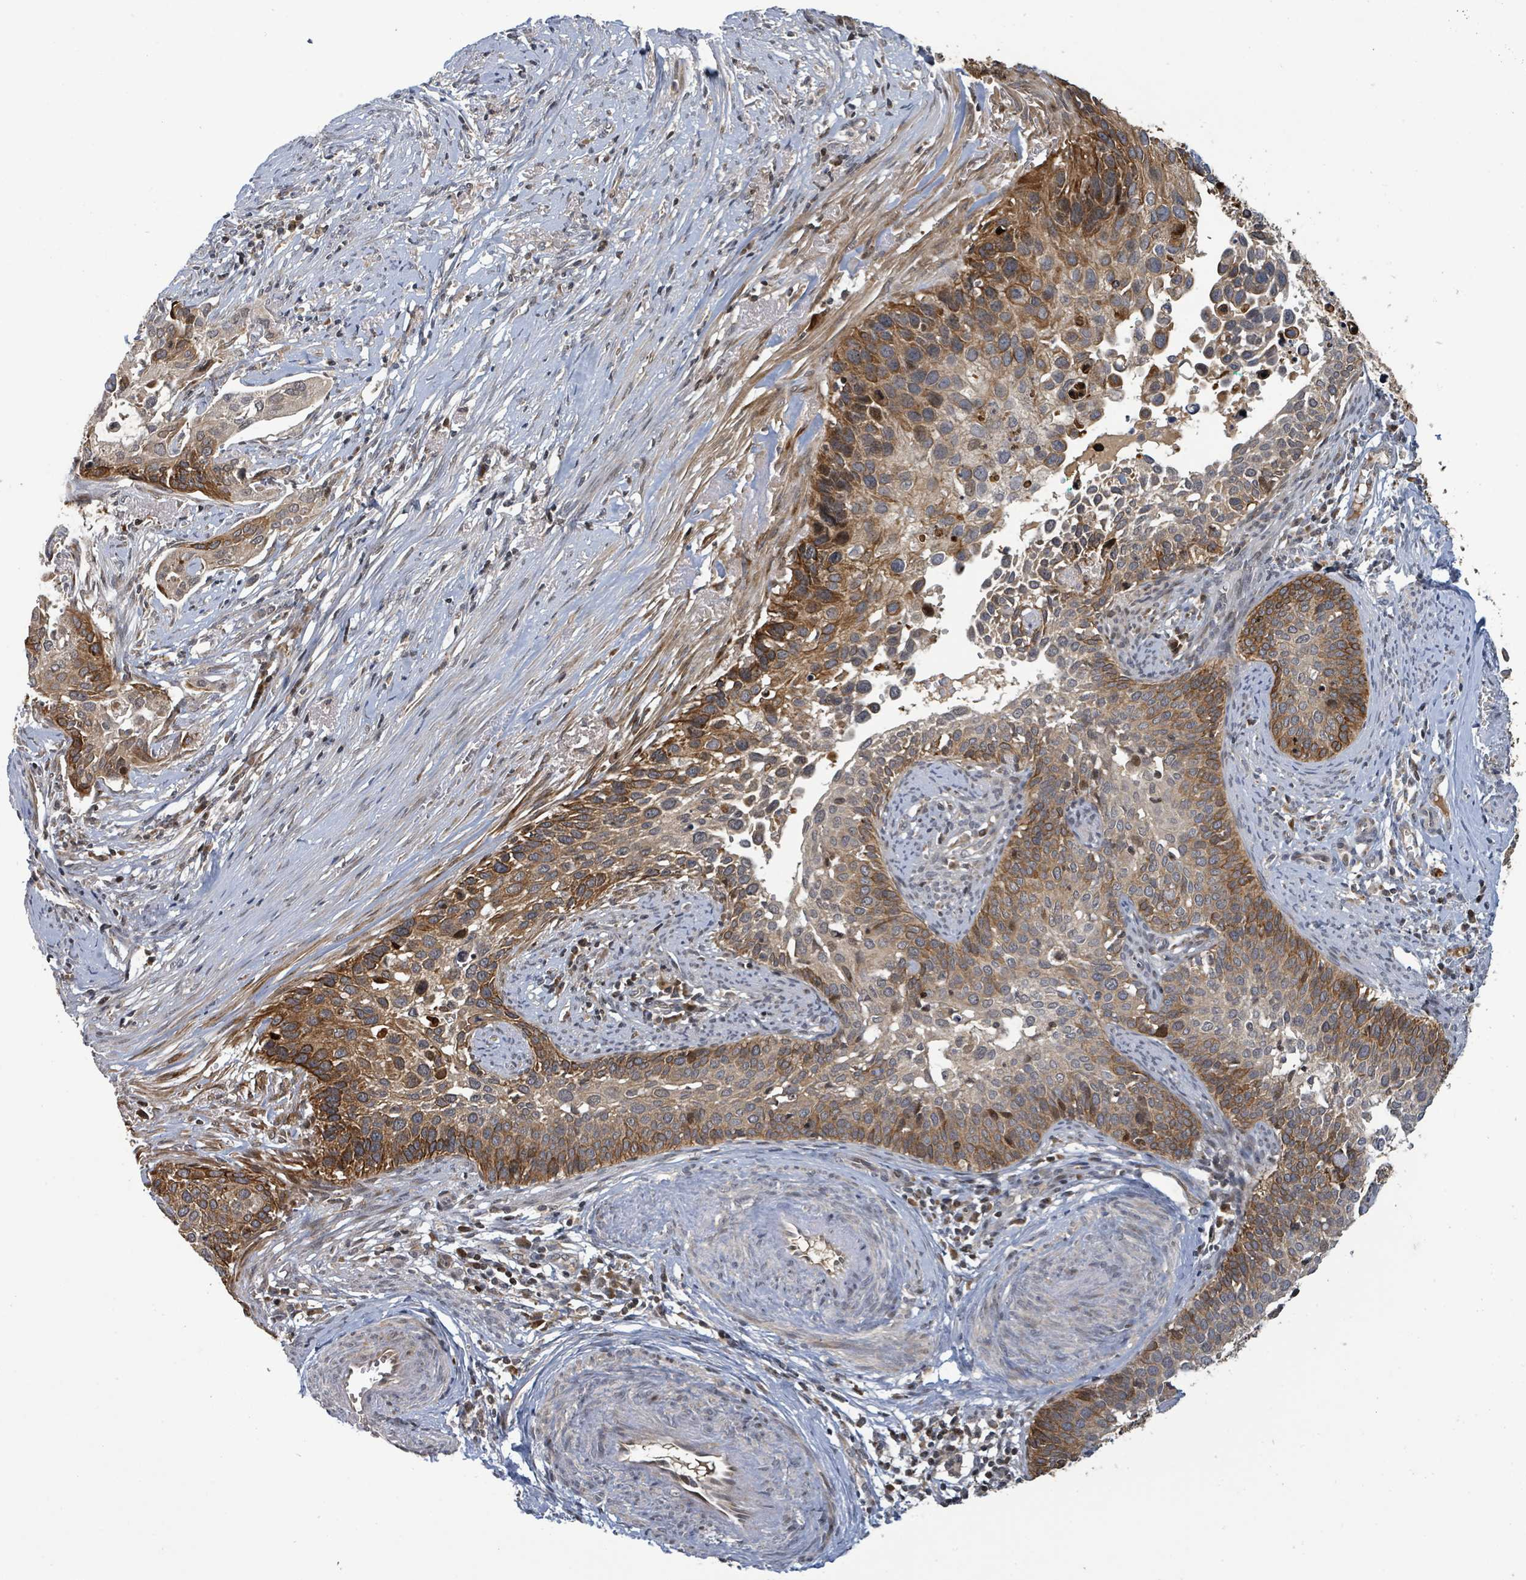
{"staining": {"intensity": "strong", "quantity": "25%-75%", "location": "cytoplasmic/membranous"}, "tissue": "cervical cancer", "cell_type": "Tumor cells", "image_type": "cancer", "snomed": [{"axis": "morphology", "description": "Squamous cell carcinoma, NOS"}, {"axis": "topography", "description": "Cervix"}], "caption": "Protein staining by immunohistochemistry exhibits strong cytoplasmic/membranous expression in about 25%-75% of tumor cells in squamous cell carcinoma (cervical).", "gene": "ITGA11", "patient": {"sex": "female", "age": 44}}